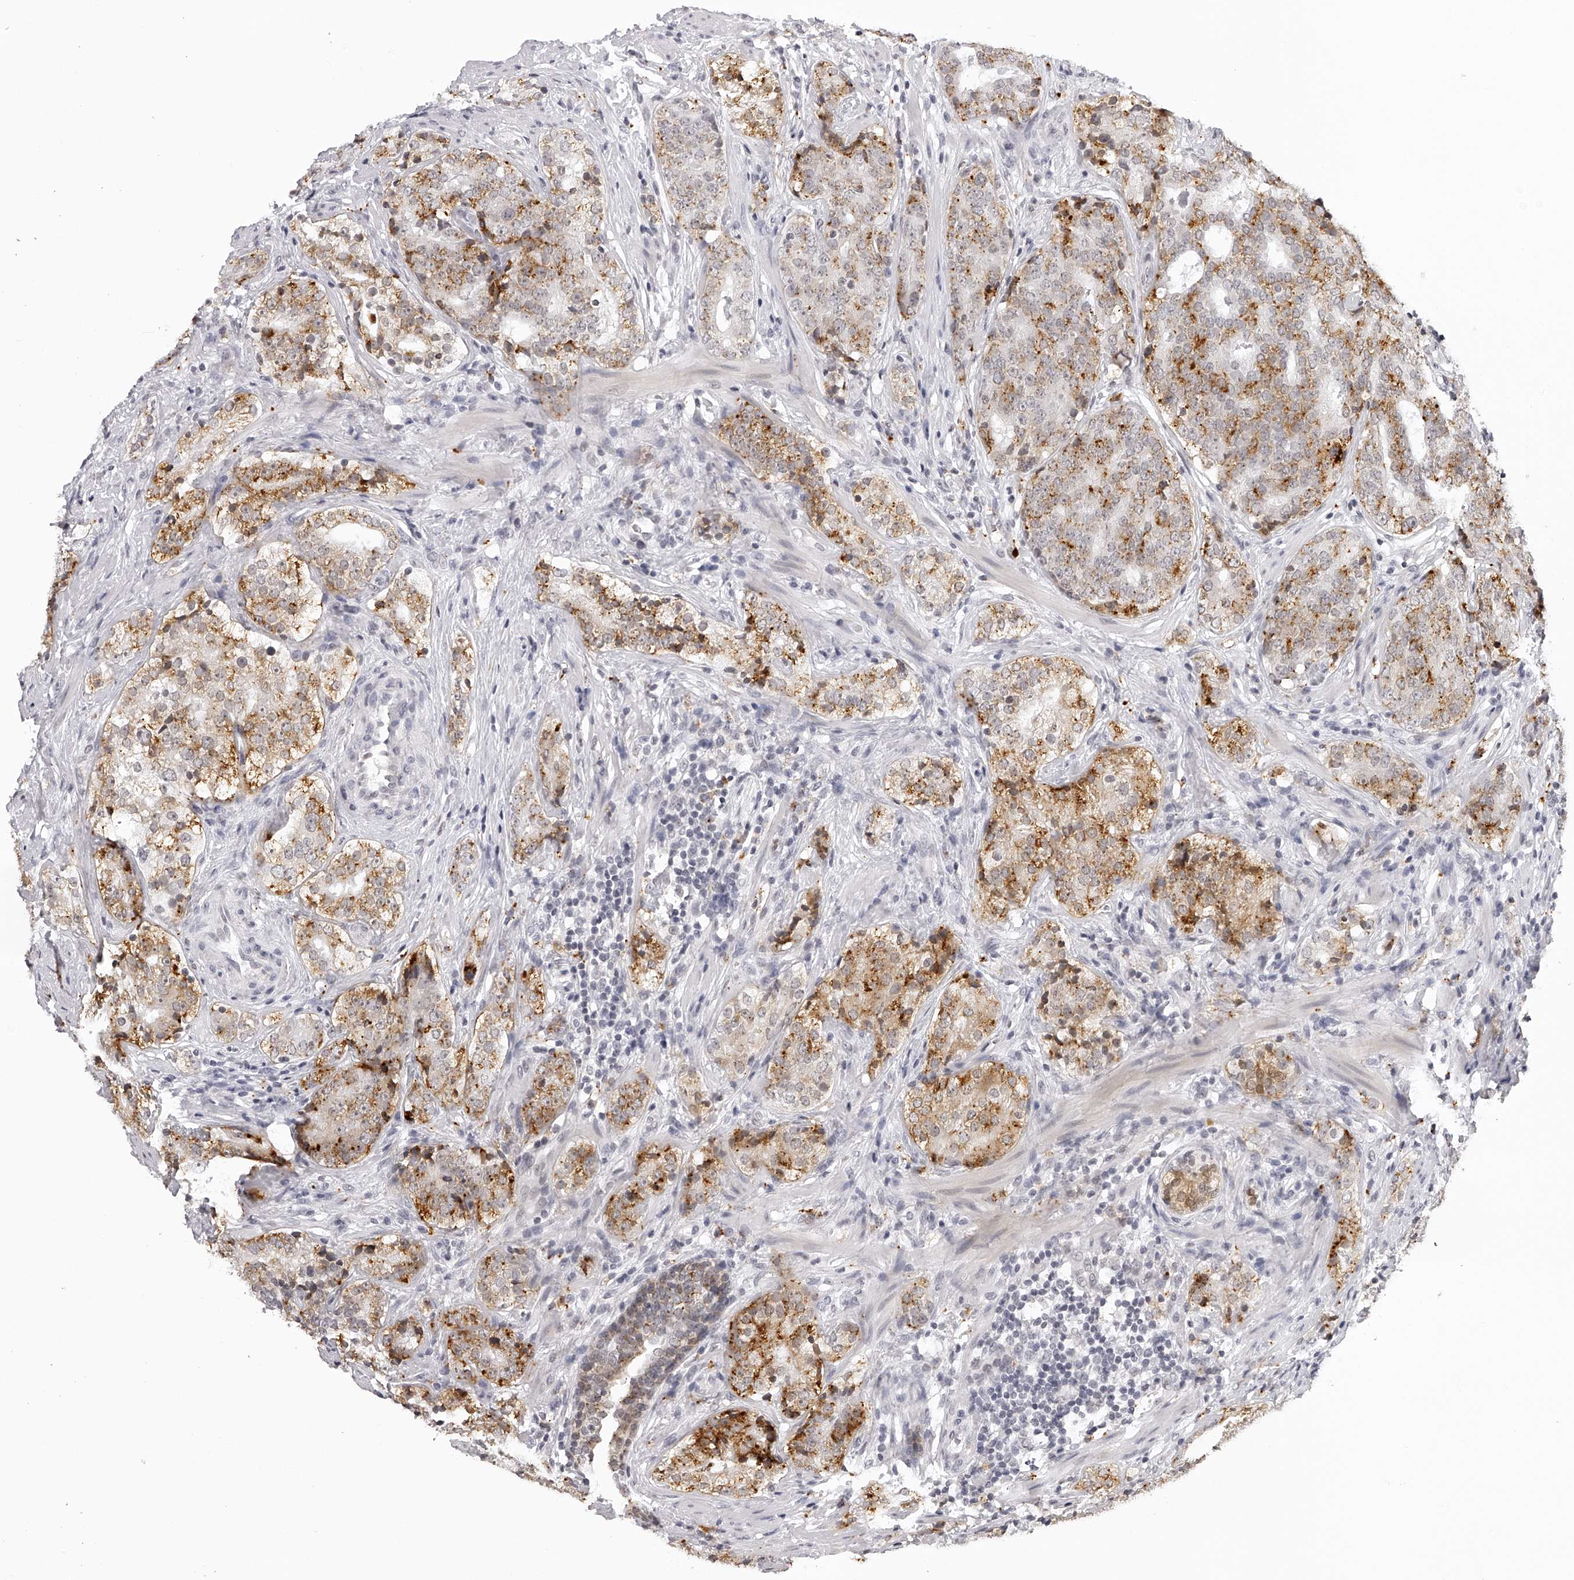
{"staining": {"intensity": "moderate", "quantity": ">75%", "location": "cytoplasmic/membranous"}, "tissue": "prostate cancer", "cell_type": "Tumor cells", "image_type": "cancer", "snomed": [{"axis": "morphology", "description": "Adenocarcinoma, High grade"}, {"axis": "topography", "description": "Prostate"}], "caption": "Approximately >75% of tumor cells in human prostate cancer exhibit moderate cytoplasmic/membranous protein staining as visualized by brown immunohistochemical staining.", "gene": "RNF220", "patient": {"sex": "male", "age": 56}}